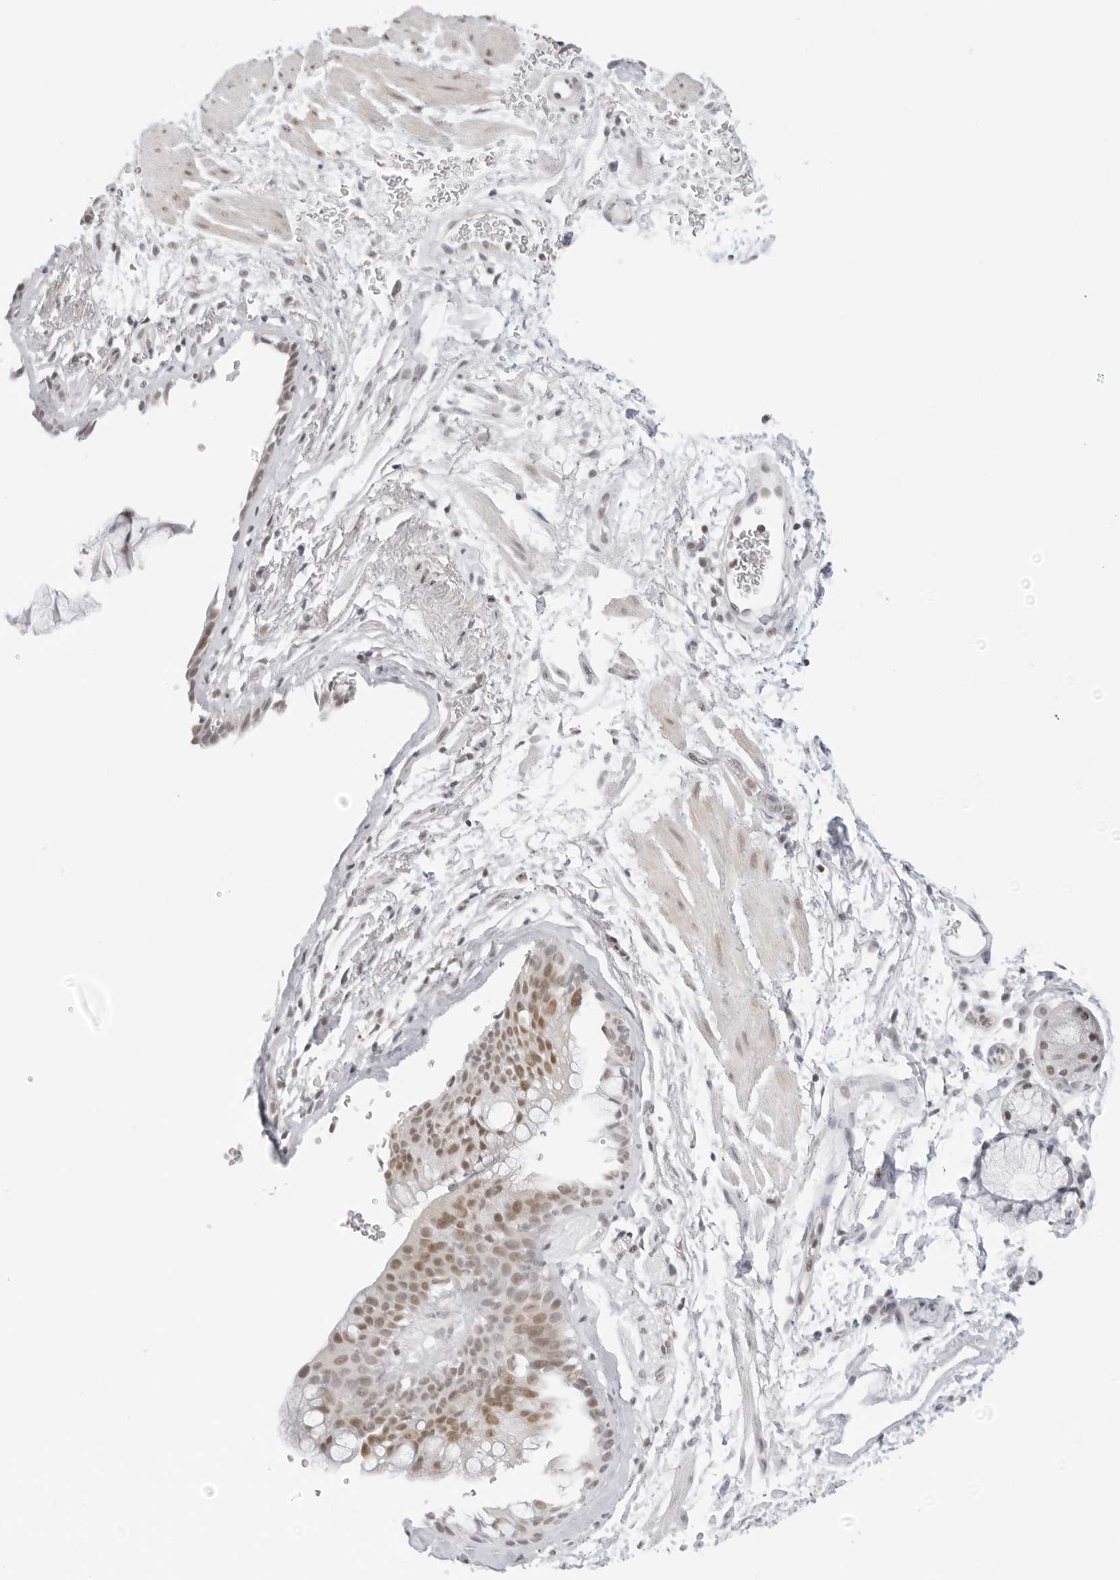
{"staining": {"intensity": "moderate", "quantity": ">75%", "location": "nuclear"}, "tissue": "bronchus", "cell_type": "Respiratory epithelial cells", "image_type": "normal", "snomed": [{"axis": "morphology", "description": "Normal tissue, NOS"}, {"axis": "topography", "description": "Cartilage tissue"}, {"axis": "topography", "description": "Bronchus"}], "caption": "Moderate nuclear staining for a protein is present in about >75% of respiratory epithelial cells of normal bronchus using IHC.", "gene": "TCIM", "patient": {"sex": "female", "age": 53}}